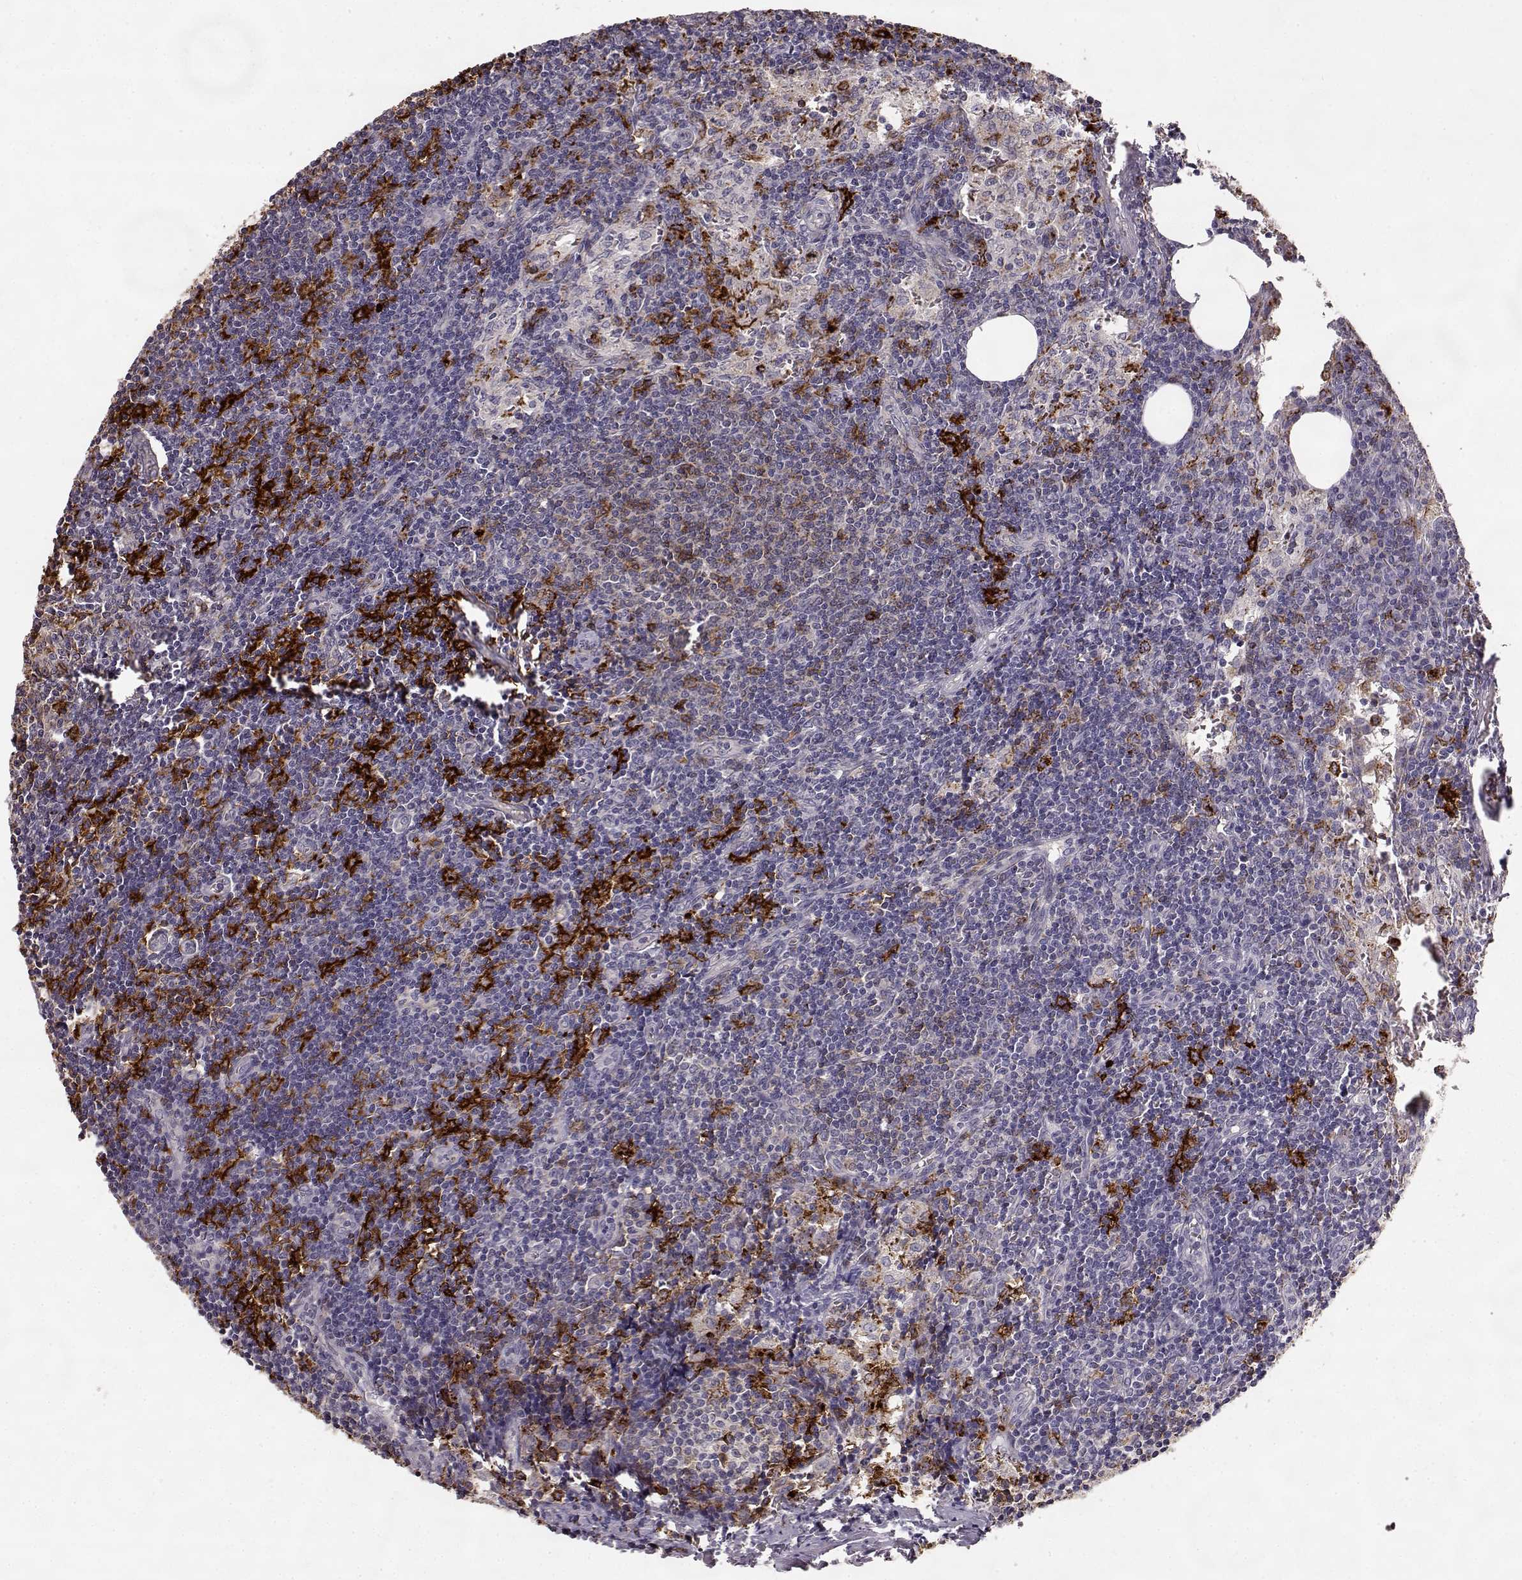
{"staining": {"intensity": "strong", "quantity": "<25%", "location": "cytoplasmic/membranous"}, "tissue": "lymph node", "cell_type": "Germinal center cells", "image_type": "normal", "snomed": [{"axis": "morphology", "description": "Normal tissue, NOS"}, {"axis": "topography", "description": "Lymph node"}], "caption": "Protein staining of normal lymph node exhibits strong cytoplasmic/membranous positivity in approximately <25% of germinal center cells.", "gene": "CCNF", "patient": {"sex": "female", "age": 50}}